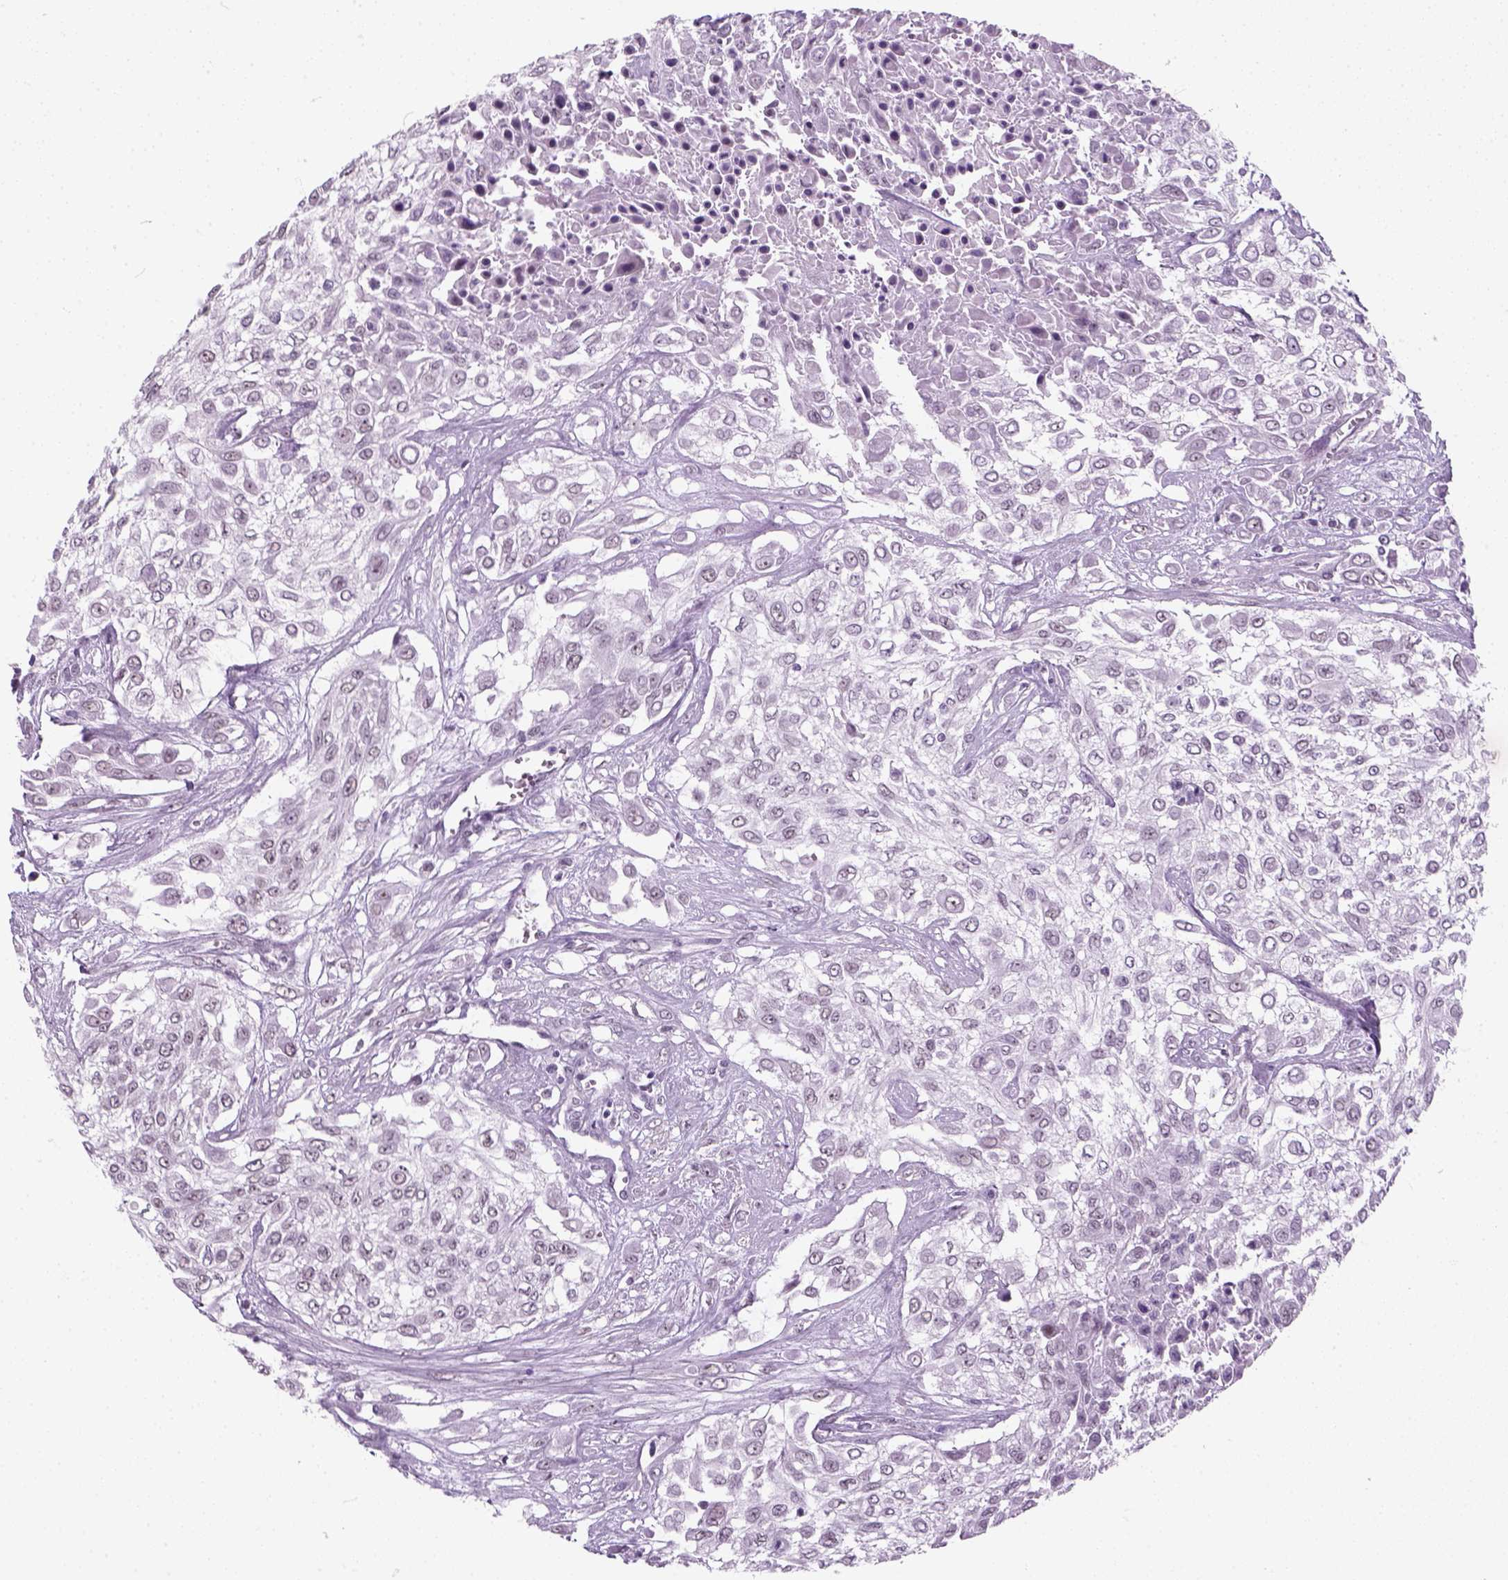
{"staining": {"intensity": "negative", "quantity": "none", "location": "none"}, "tissue": "urothelial cancer", "cell_type": "Tumor cells", "image_type": "cancer", "snomed": [{"axis": "morphology", "description": "Urothelial carcinoma, High grade"}, {"axis": "topography", "description": "Urinary bladder"}], "caption": "Protein analysis of urothelial cancer displays no significant positivity in tumor cells. The staining was performed using DAB (3,3'-diaminobenzidine) to visualize the protein expression in brown, while the nuclei were stained in blue with hematoxylin (Magnification: 20x).", "gene": "ZNF865", "patient": {"sex": "male", "age": 57}}